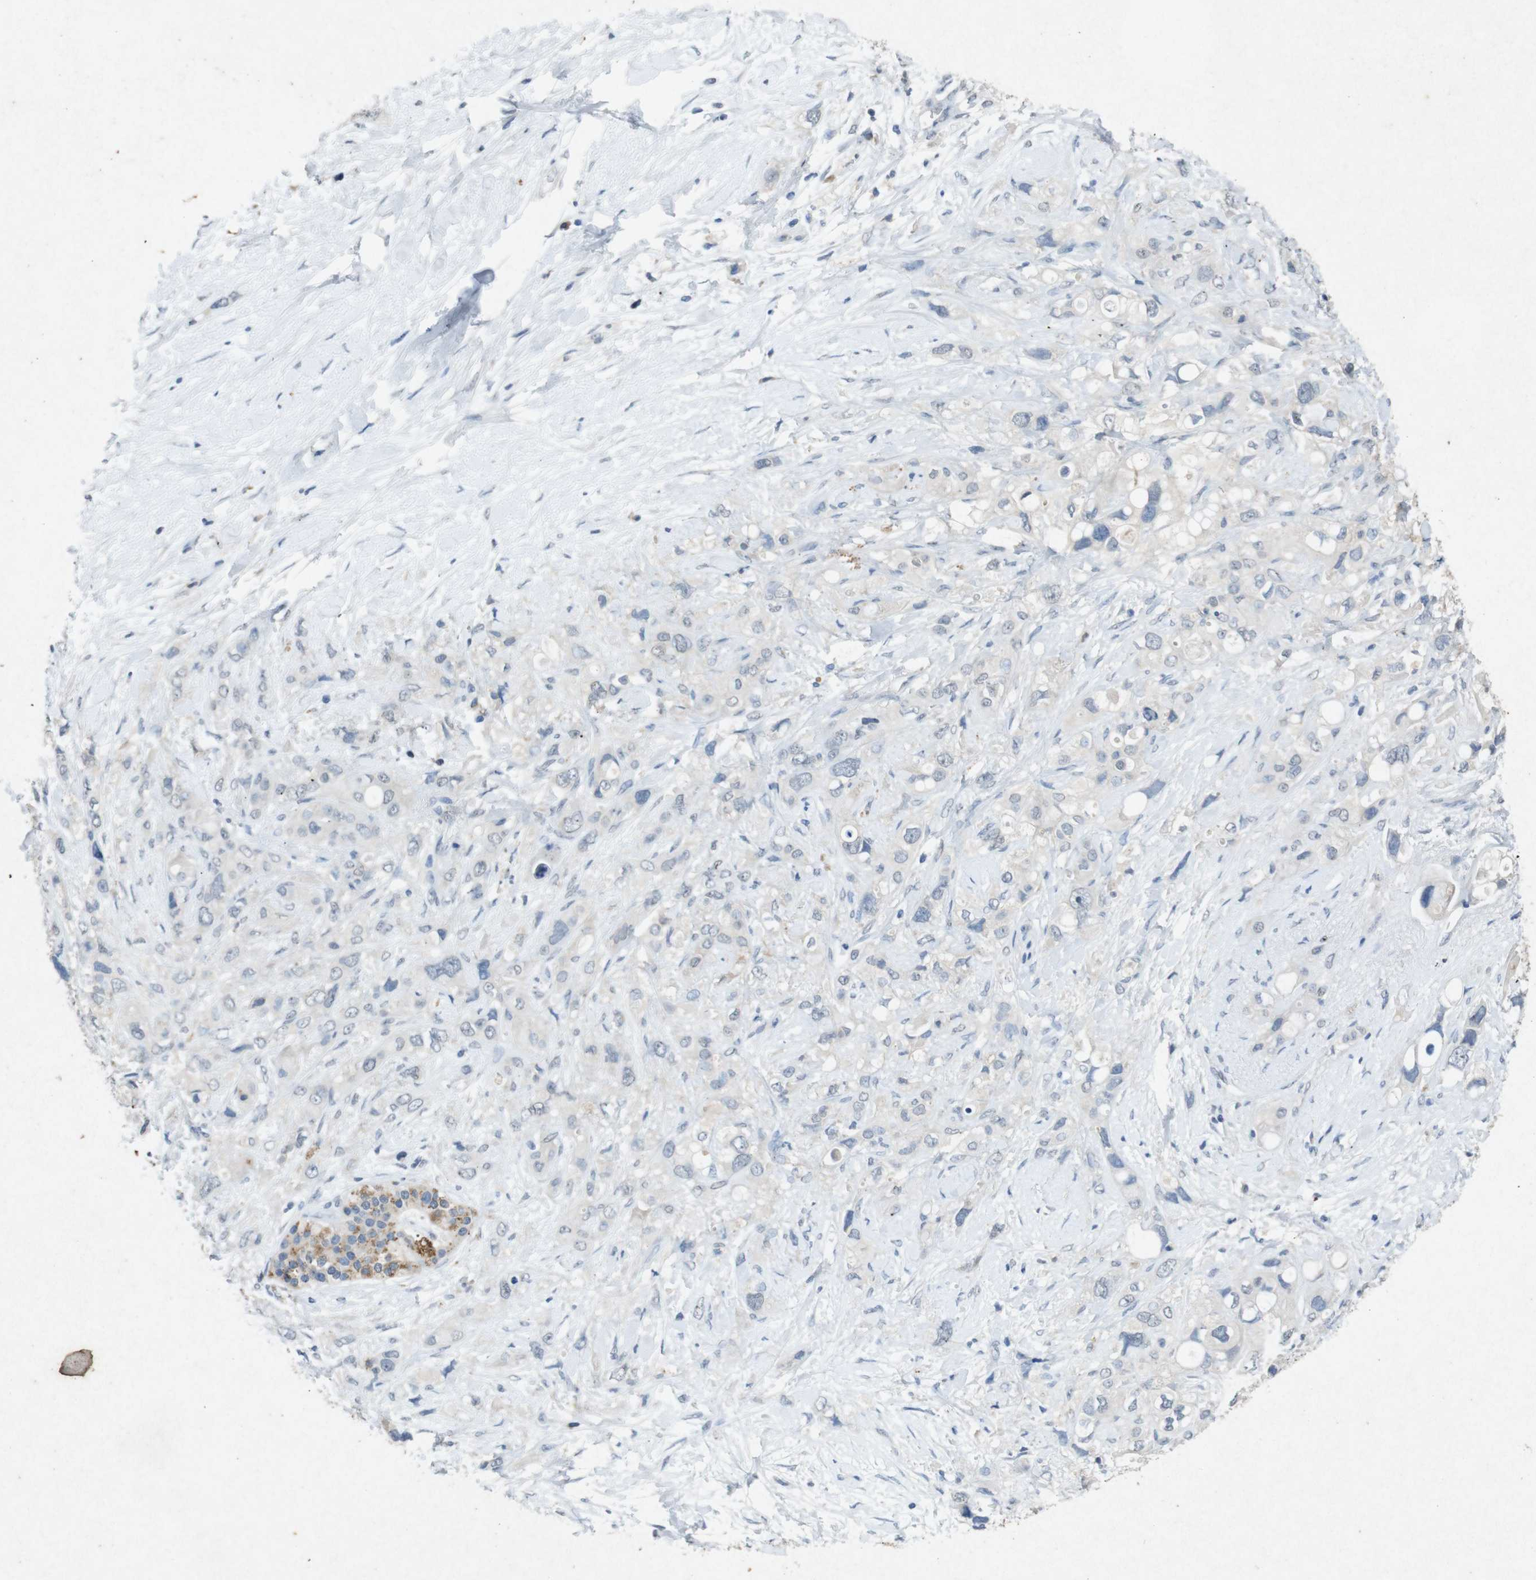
{"staining": {"intensity": "negative", "quantity": "none", "location": "none"}, "tissue": "pancreatic cancer", "cell_type": "Tumor cells", "image_type": "cancer", "snomed": [{"axis": "morphology", "description": "Adenocarcinoma, NOS"}, {"axis": "topography", "description": "Pancreas"}], "caption": "Micrograph shows no significant protein expression in tumor cells of pancreatic adenocarcinoma.", "gene": "STBD1", "patient": {"sex": "female", "age": 56}}